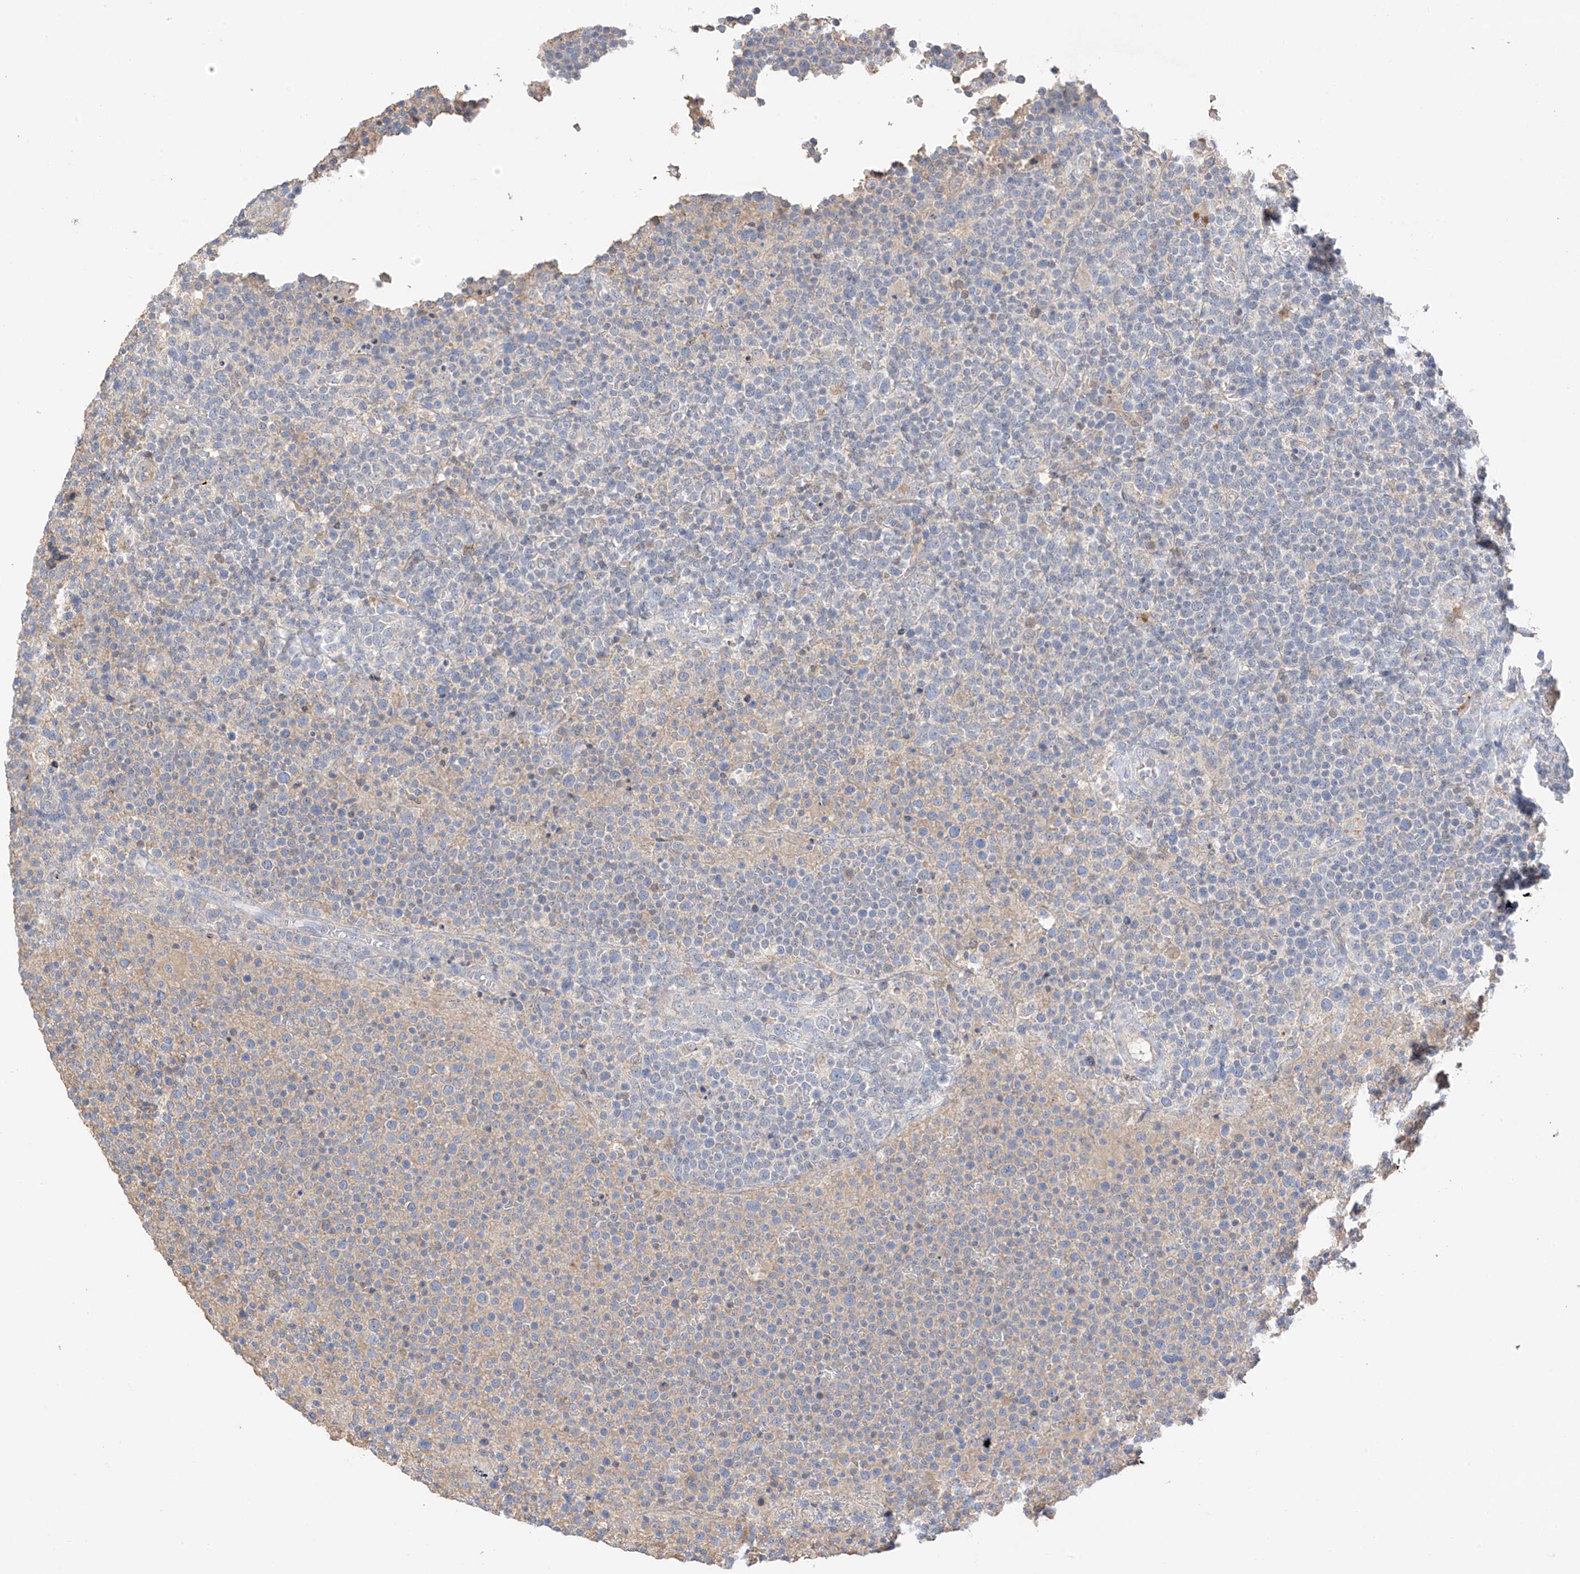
{"staining": {"intensity": "negative", "quantity": "none", "location": "none"}, "tissue": "lymphoma", "cell_type": "Tumor cells", "image_type": "cancer", "snomed": [{"axis": "morphology", "description": "Malignant lymphoma, non-Hodgkin's type, High grade"}, {"axis": "topography", "description": "Lymph node"}], "caption": "Immunohistochemistry micrograph of neoplastic tissue: human lymphoma stained with DAB (3,3'-diaminobenzidine) demonstrates no significant protein positivity in tumor cells.", "gene": "CAPN13", "patient": {"sex": "male", "age": 61}}